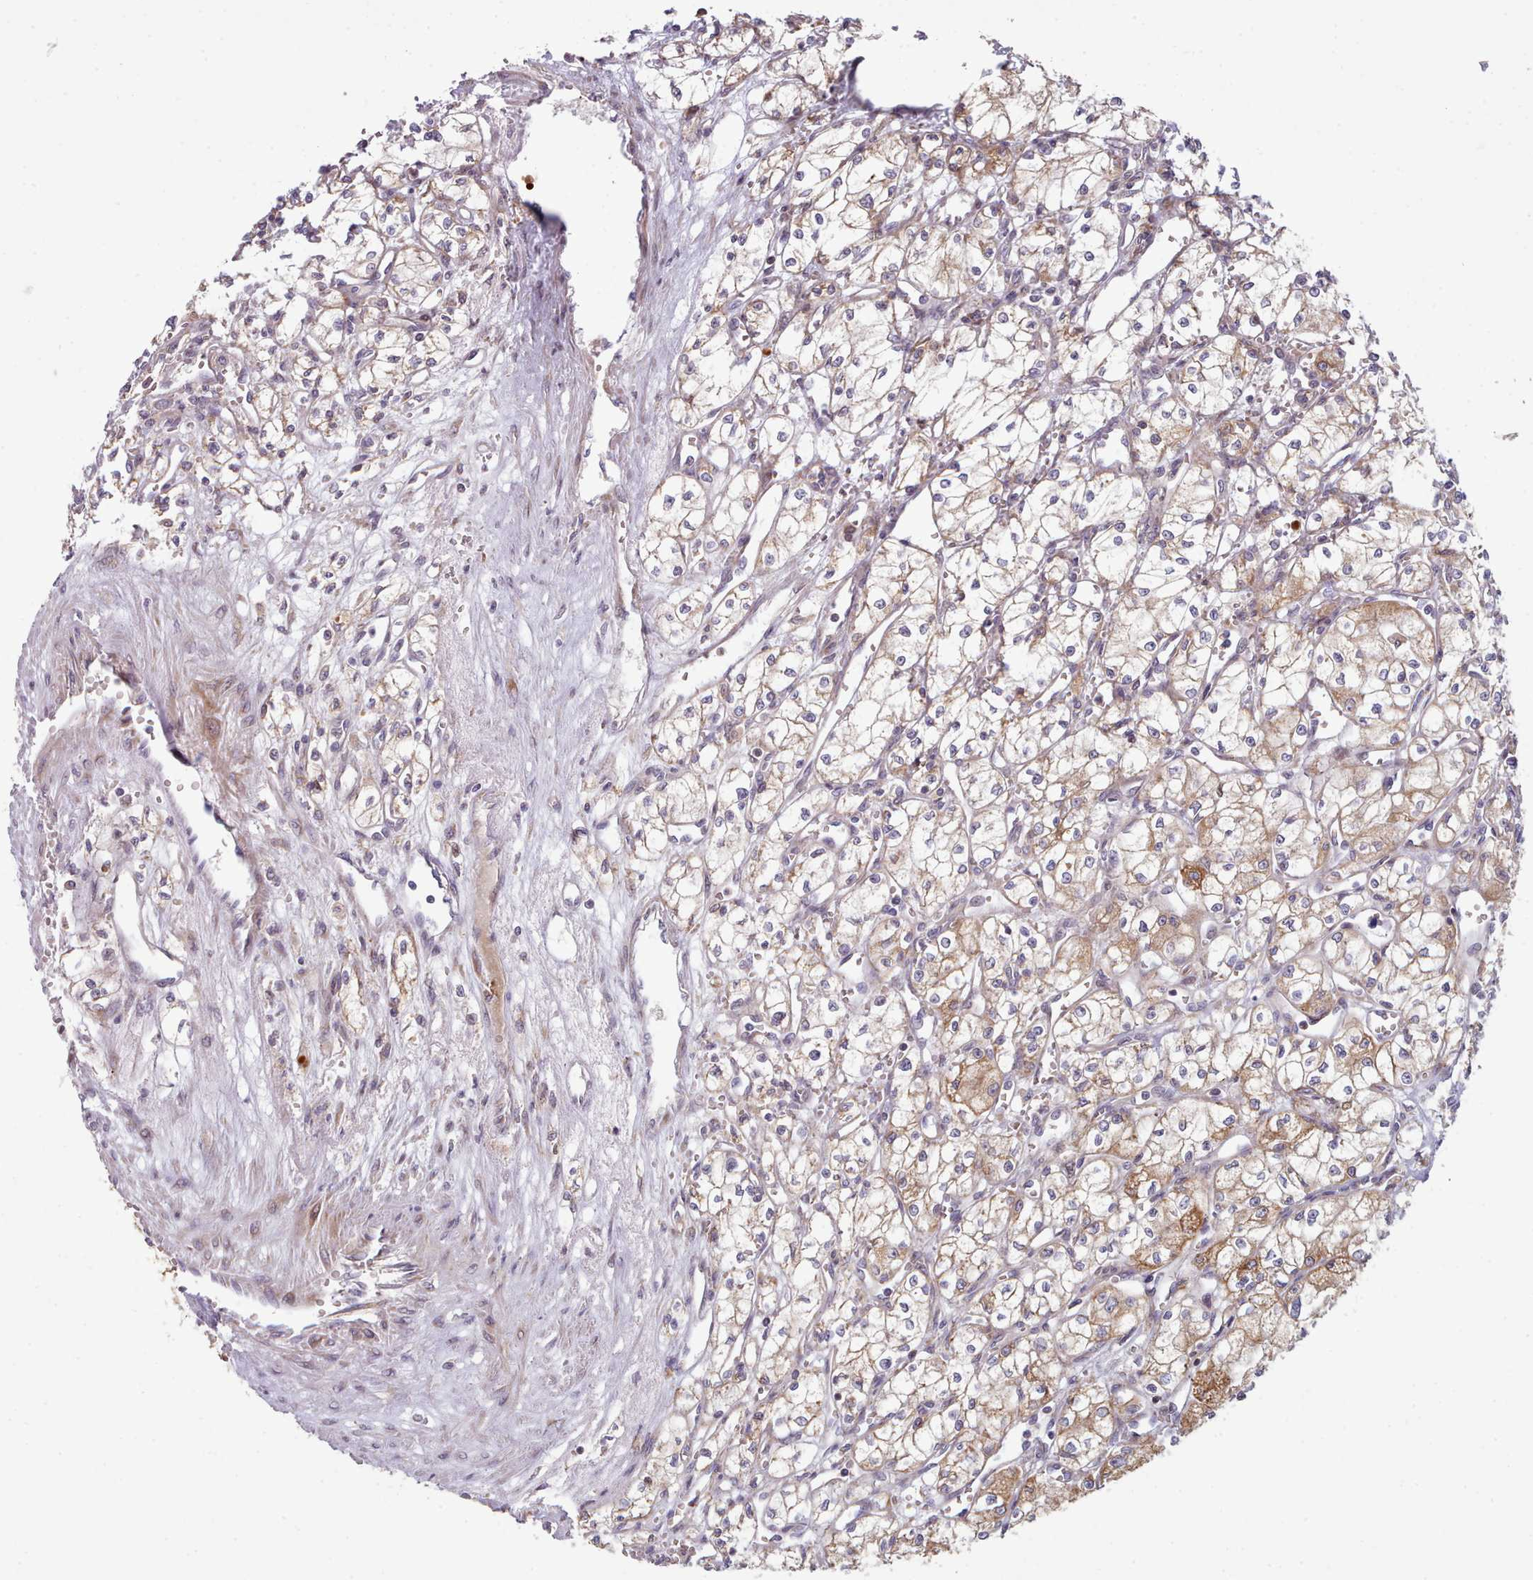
{"staining": {"intensity": "moderate", "quantity": "25%-75%", "location": "cytoplasmic/membranous"}, "tissue": "renal cancer", "cell_type": "Tumor cells", "image_type": "cancer", "snomed": [{"axis": "morphology", "description": "Adenocarcinoma, NOS"}, {"axis": "topography", "description": "Kidney"}], "caption": "Renal adenocarcinoma stained for a protein (brown) shows moderate cytoplasmic/membranous positive positivity in about 25%-75% of tumor cells.", "gene": "TRIM26", "patient": {"sex": "male", "age": 59}}